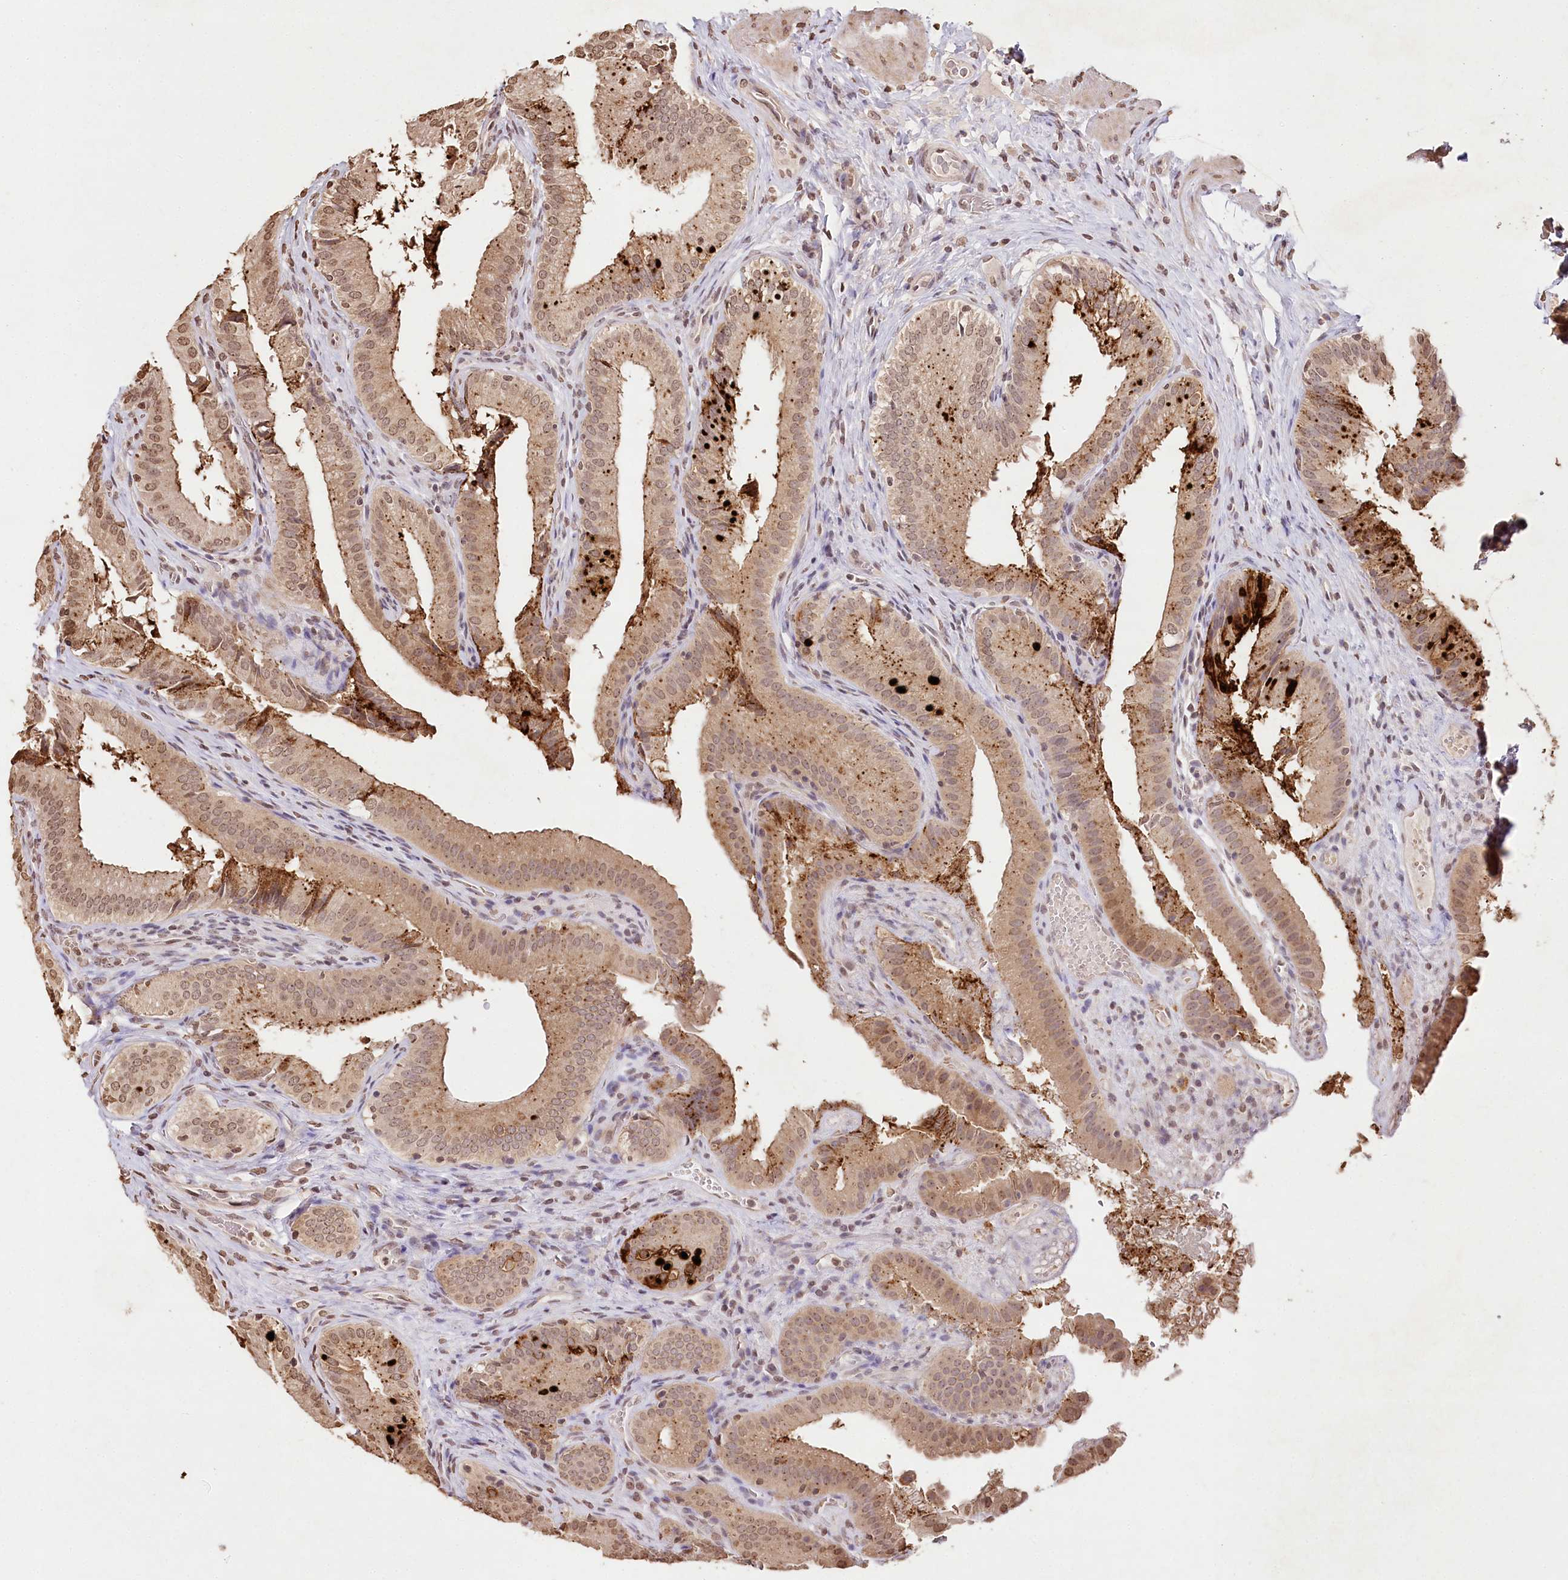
{"staining": {"intensity": "strong", "quantity": ">75%", "location": "cytoplasmic/membranous"}, "tissue": "gallbladder", "cell_type": "Glandular cells", "image_type": "normal", "snomed": [{"axis": "morphology", "description": "Normal tissue, NOS"}, {"axis": "topography", "description": "Gallbladder"}], "caption": "This histopathology image reveals immunohistochemistry (IHC) staining of normal gallbladder, with high strong cytoplasmic/membranous expression in approximately >75% of glandular cells.", "gene": "DMXL1", "patient": {"sex": "female", "age": 30}}